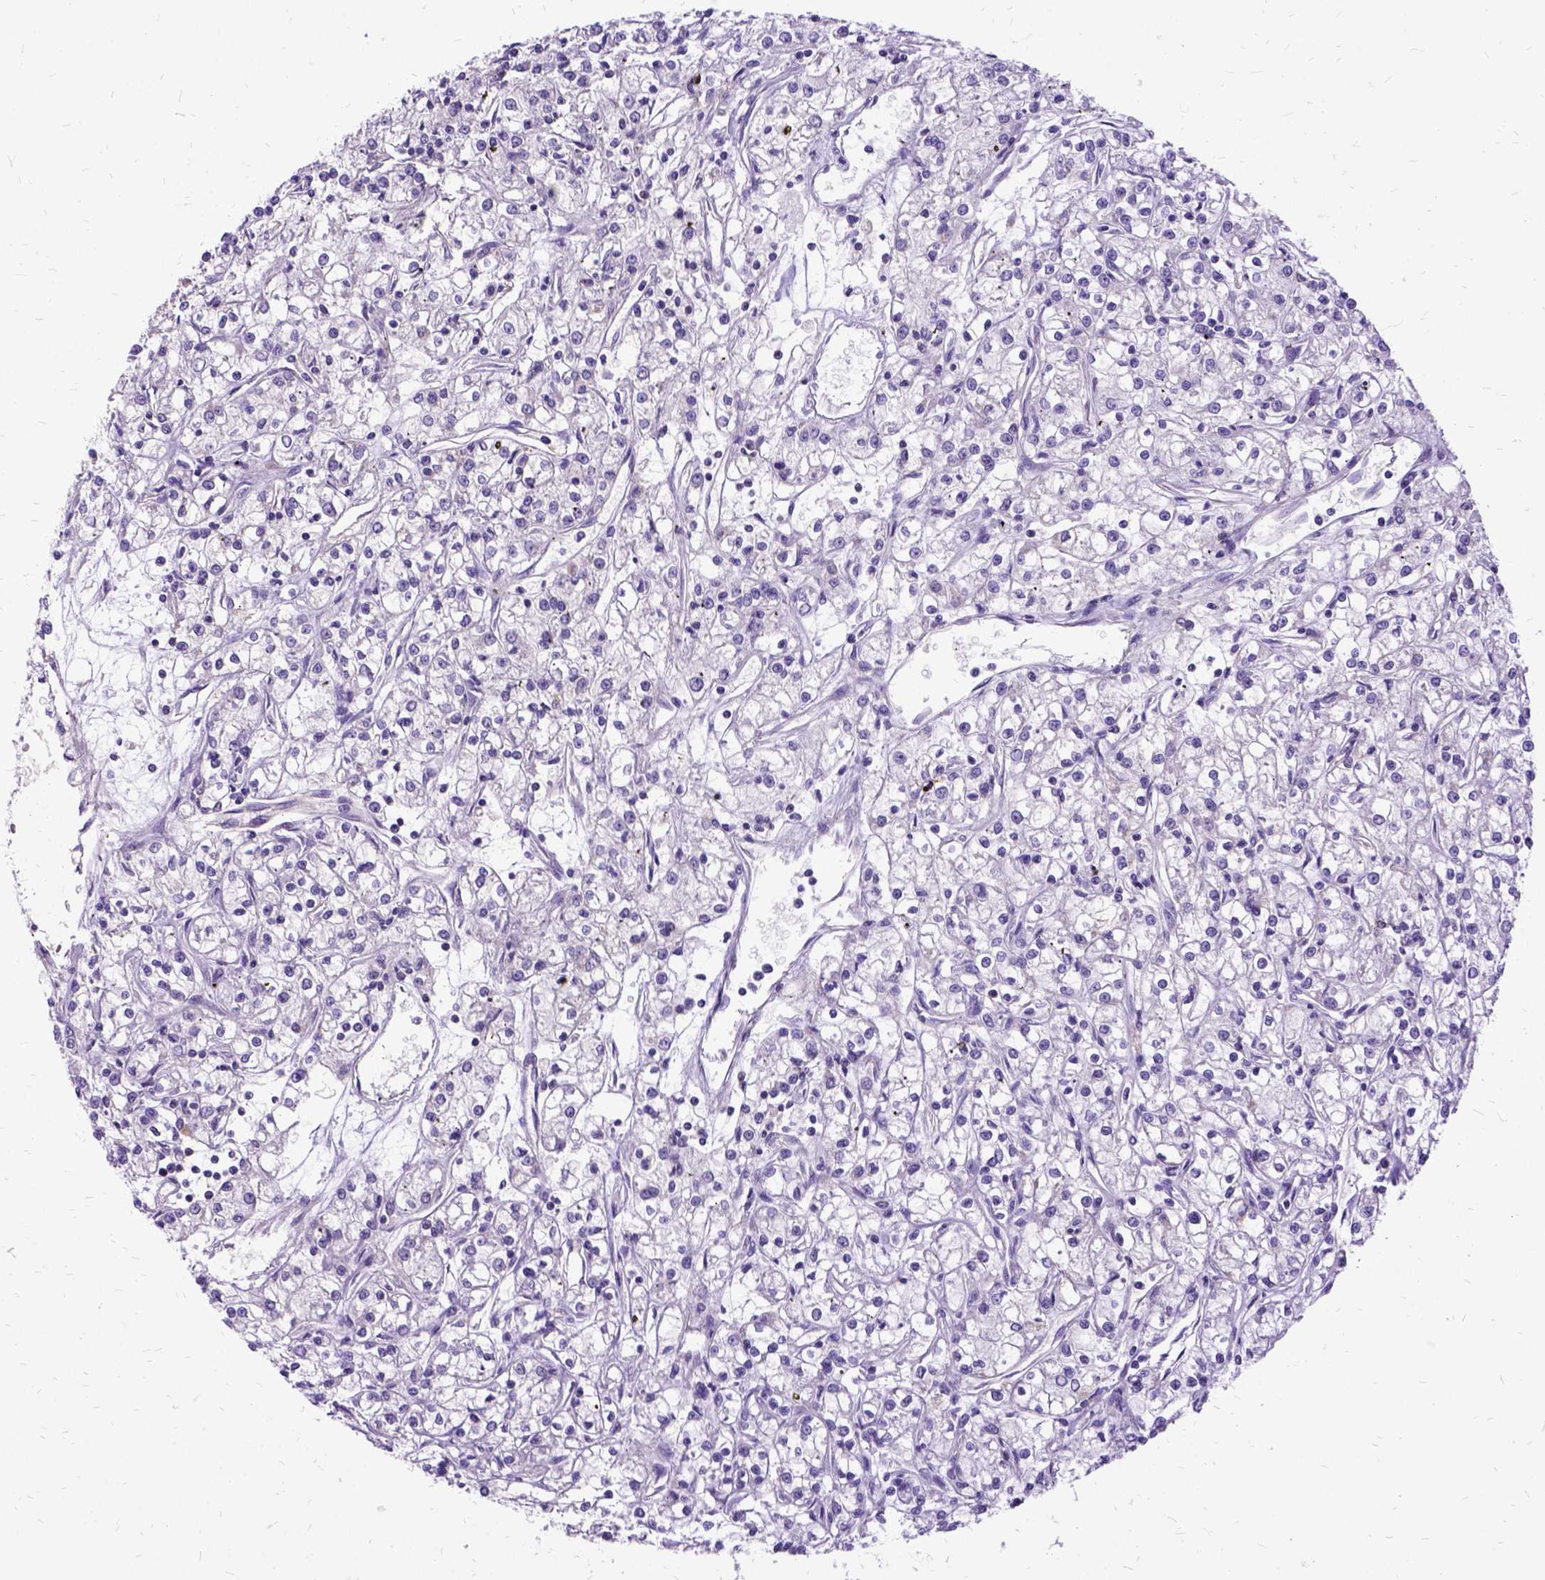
{"staining": {"intensity": "negative", "quantity": "none", "location": "none"}, "tissue": "renal cancer", "cell_type": "Tumor cells", "image_type": "cancer", "snomed": [{"axis": "morphology", "description": "Adenocarcinoma, NOS"}, {"axis": "topography", "description": "Kidney"}], "caption": "The photomicrograph demonstrates no significant positivity in tumor cells of renal adenocarcinoma.", "gene": "OXCT1", "patient": {"sex": "female", "age": 59}}